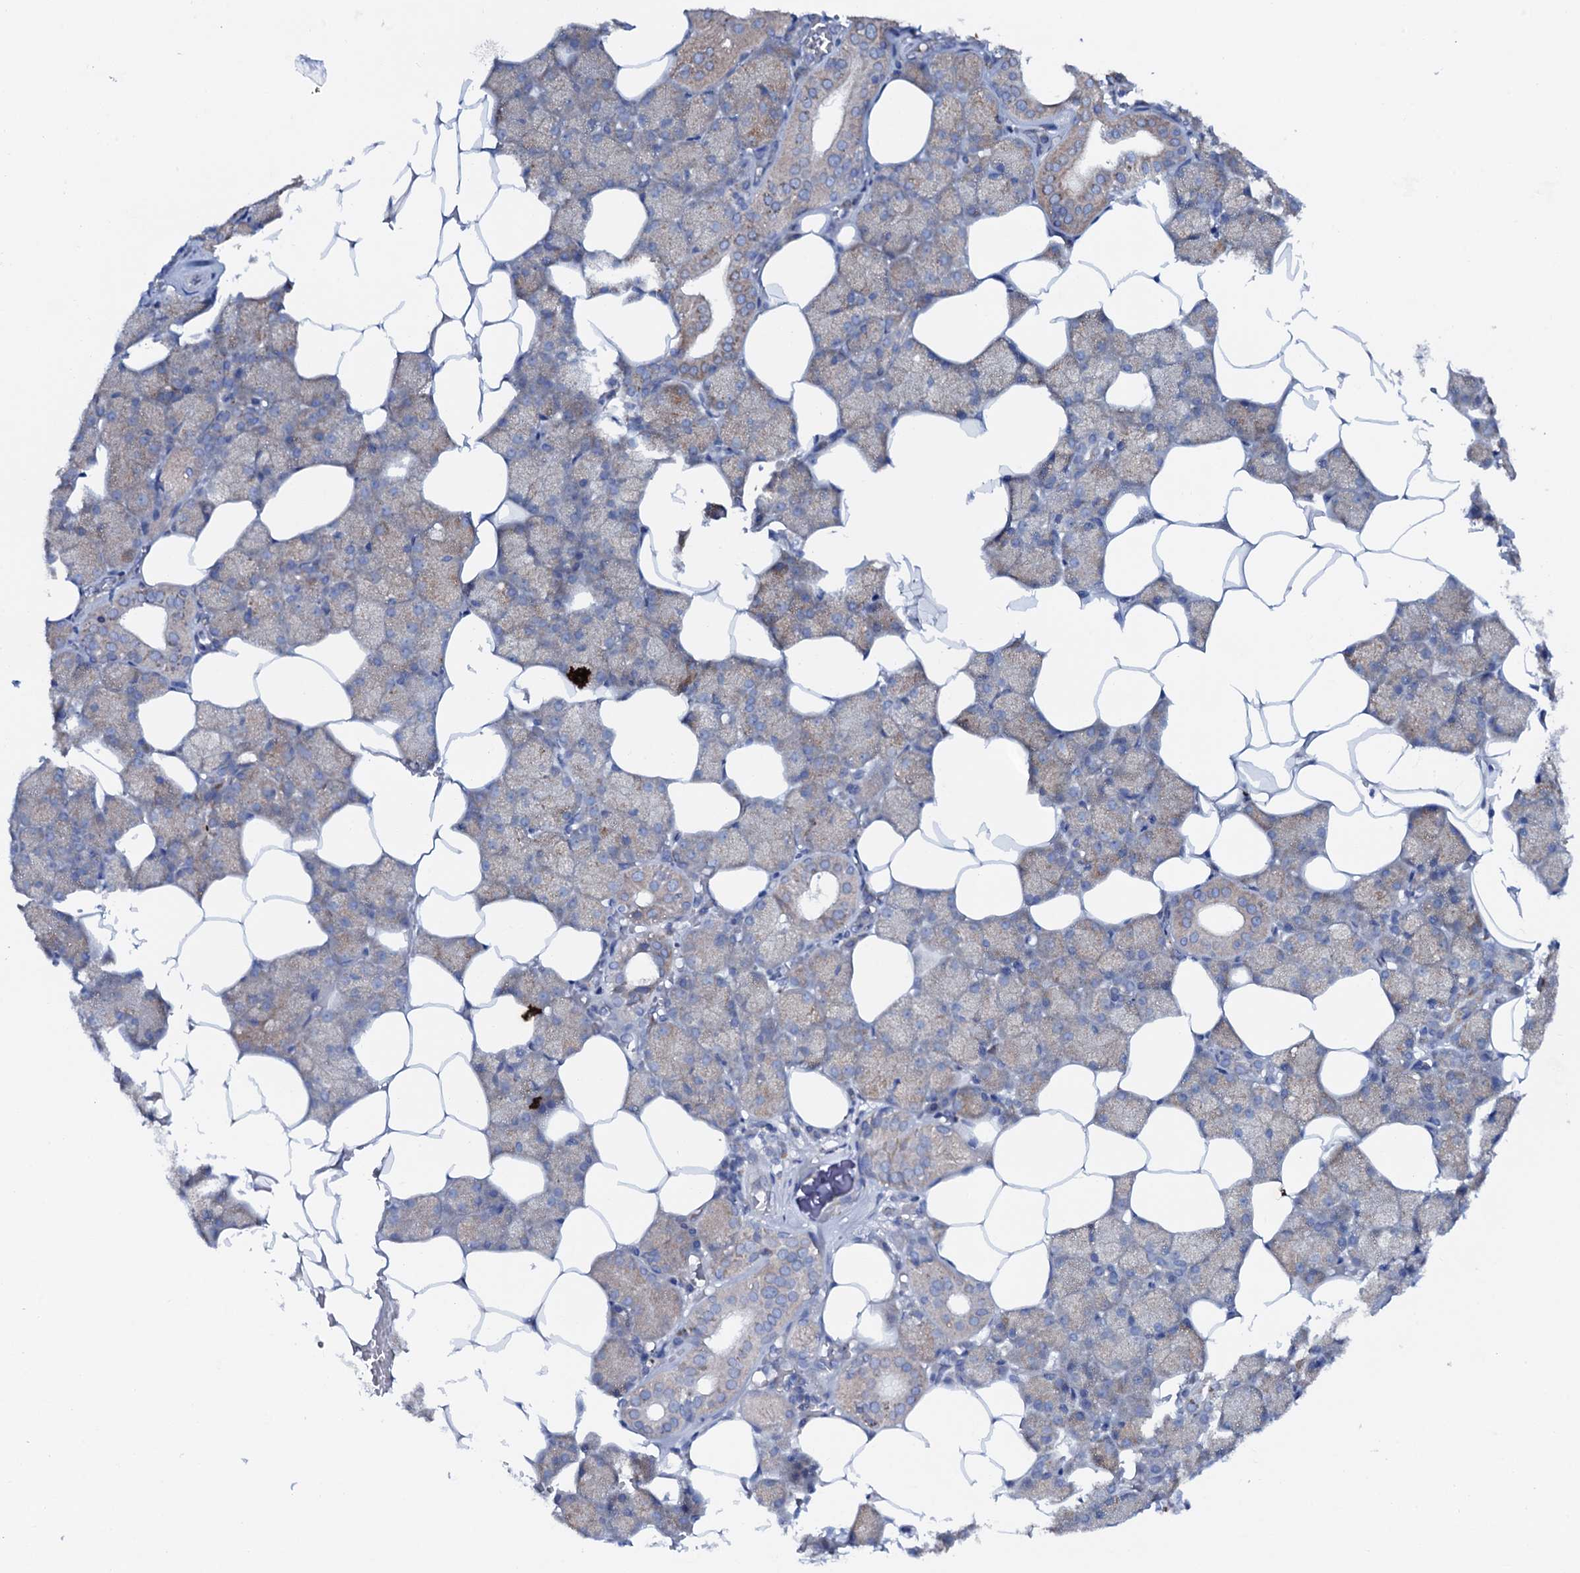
{"staining": {"intensity": "moderate", "quantity": "<25%", "location": "cytoplasmic/membranous"}, "tissue": "salivary gland", "cell_type": "Glandular cells", "image_type": "normal", "snomed": [{"axis": "morphology", "description": "Normal tissue, NOS"}, {"axis": "topography", "description": "Salivary gland"}], "caption": "Protein staining of unremarkable salivary gland displays moderate cytoplasmic/membranous expression in about <25% of glandular cells. (DAB (3,3'-diaminobenzidine) = brown stain, brightfield microscopy at high magnification).", "gene": "P2RX4", "patient": {"sex": "male", "age": 62}}